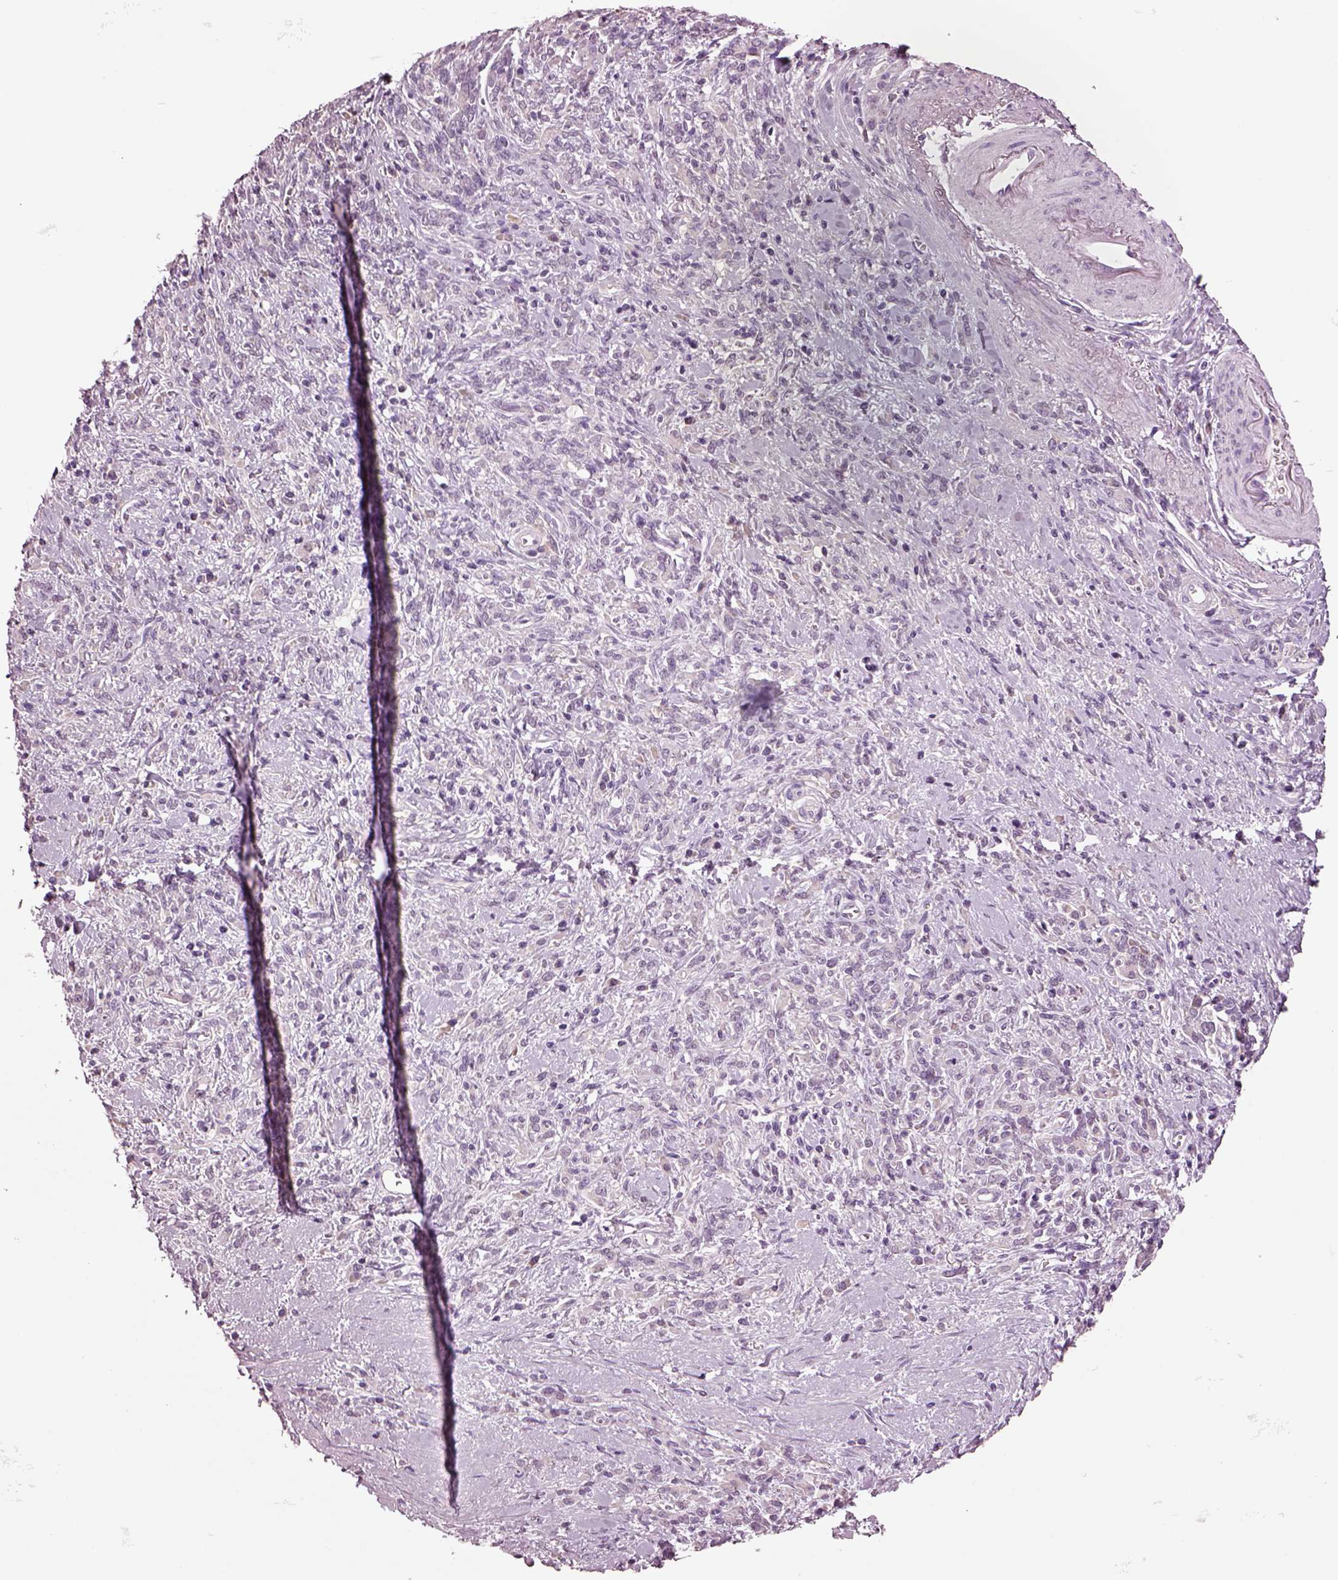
{"staining": {"intensity": "negative", "quantity": "none", "location": "none"}, "tissue": "stomach cancer", "cell_type": "Tumor cells", "image_type": "cancer", "snomed": [{"axis": "morphology", "description": "Adenocarcinoma, NOS"}, {"axis": "topography", "description": "Stomach"}], "caption": "Tumor cells show no significant protein expression in stomach cancer.", "gene": "CLPSL1", "patient": {"sex": "female", "age": 57}}